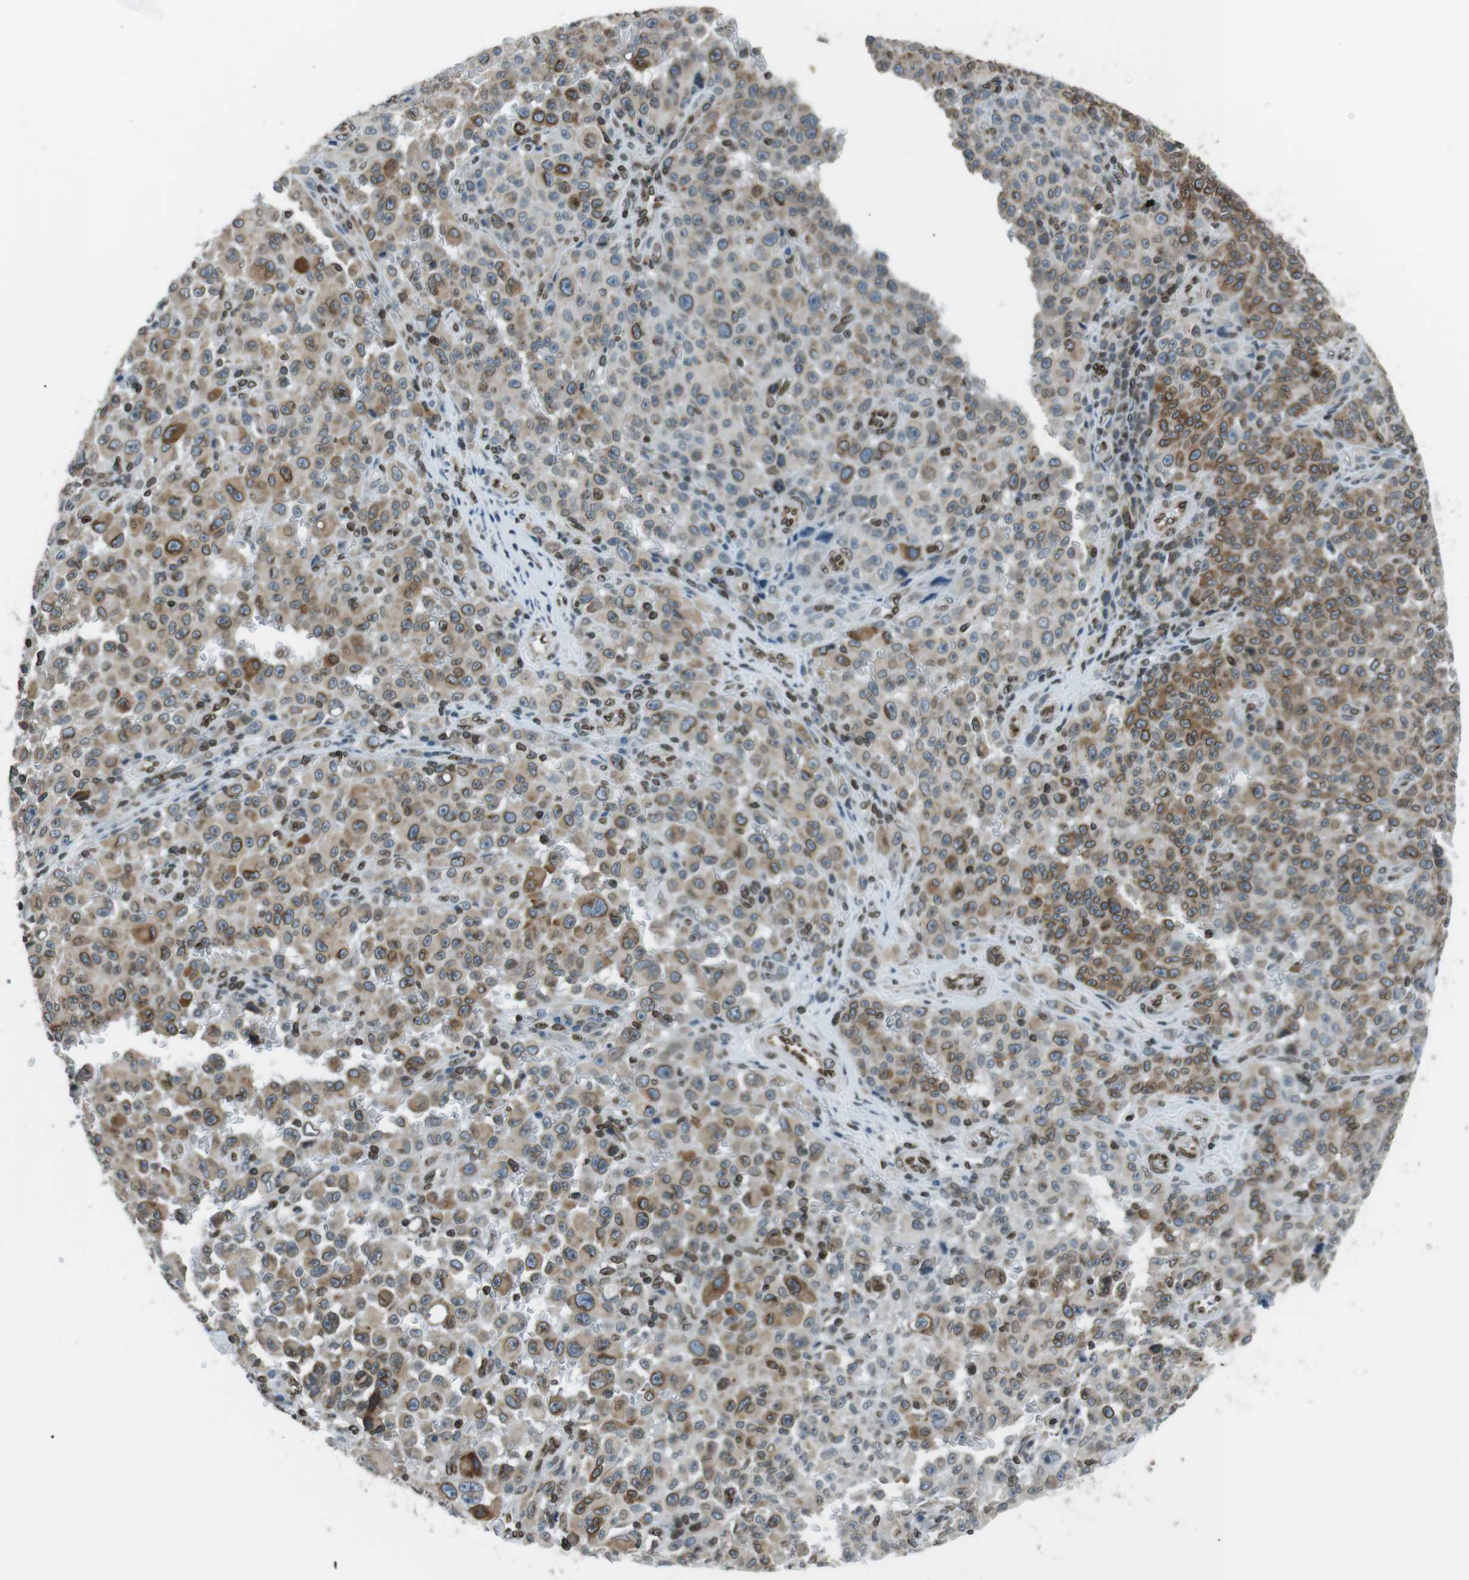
{"staining": {"intensity": "moderate", "quantity": "25%-75%", "location": "cytoplasmic/membranous,nuclear"}, "tissue": "melanoma", "cell_type": "Tumor cells", "image_type": "cancer", "snomed": [{"axis": "morphology", "description": "Malignant melanoma, NOS"}, {"axis": "topography", "description": "Skin"}], "caption": "This photomicrograph demonstrates melanoma stained with immunohistochemistry (IHC) to label a protein in brown. The cytoplasmic/membranous and nuclear of tumor cells show moderate positivity for the protein. Nuclei are counter-stained blue.", "gene": "TMX4", "patient": {"sex": "female", "age": 82}}